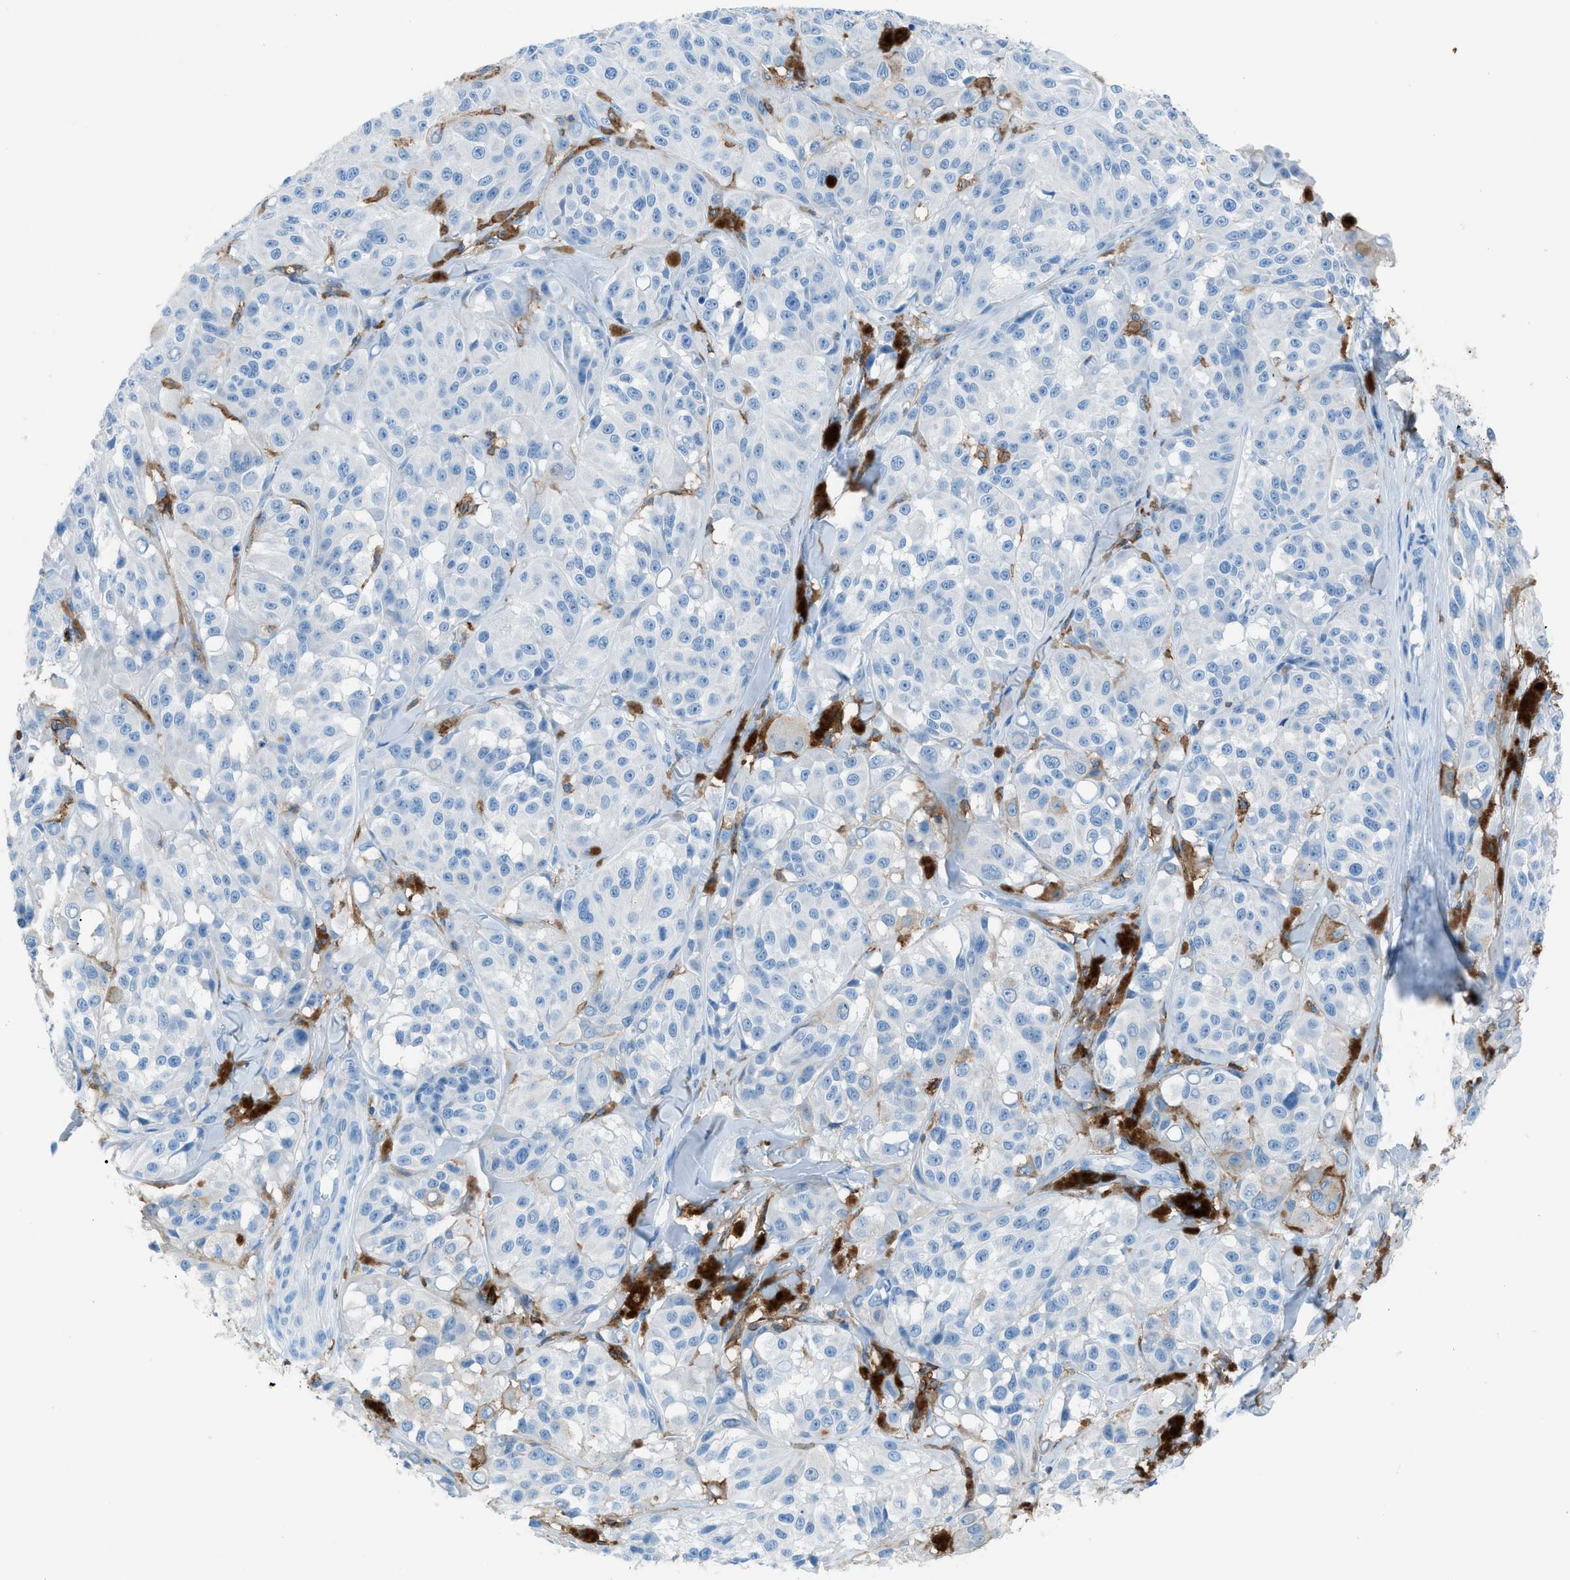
{"staining": {"intensity": "negative", "quantity": "none", "location": "none"}, "tissue": "melanoma", "cell_type": "Tumor cells", "image_type": "cancer", "snomed": [{"axis": "morphology", "description": "Malignant melanoma, NOS"}, {"axis": "topography", "description": "Skin"}], "caption": "Tumor cells show no significant protein expression in melanoma.", "gene": "ITGB2", "patient": {"sex": "male", "age": 84}}